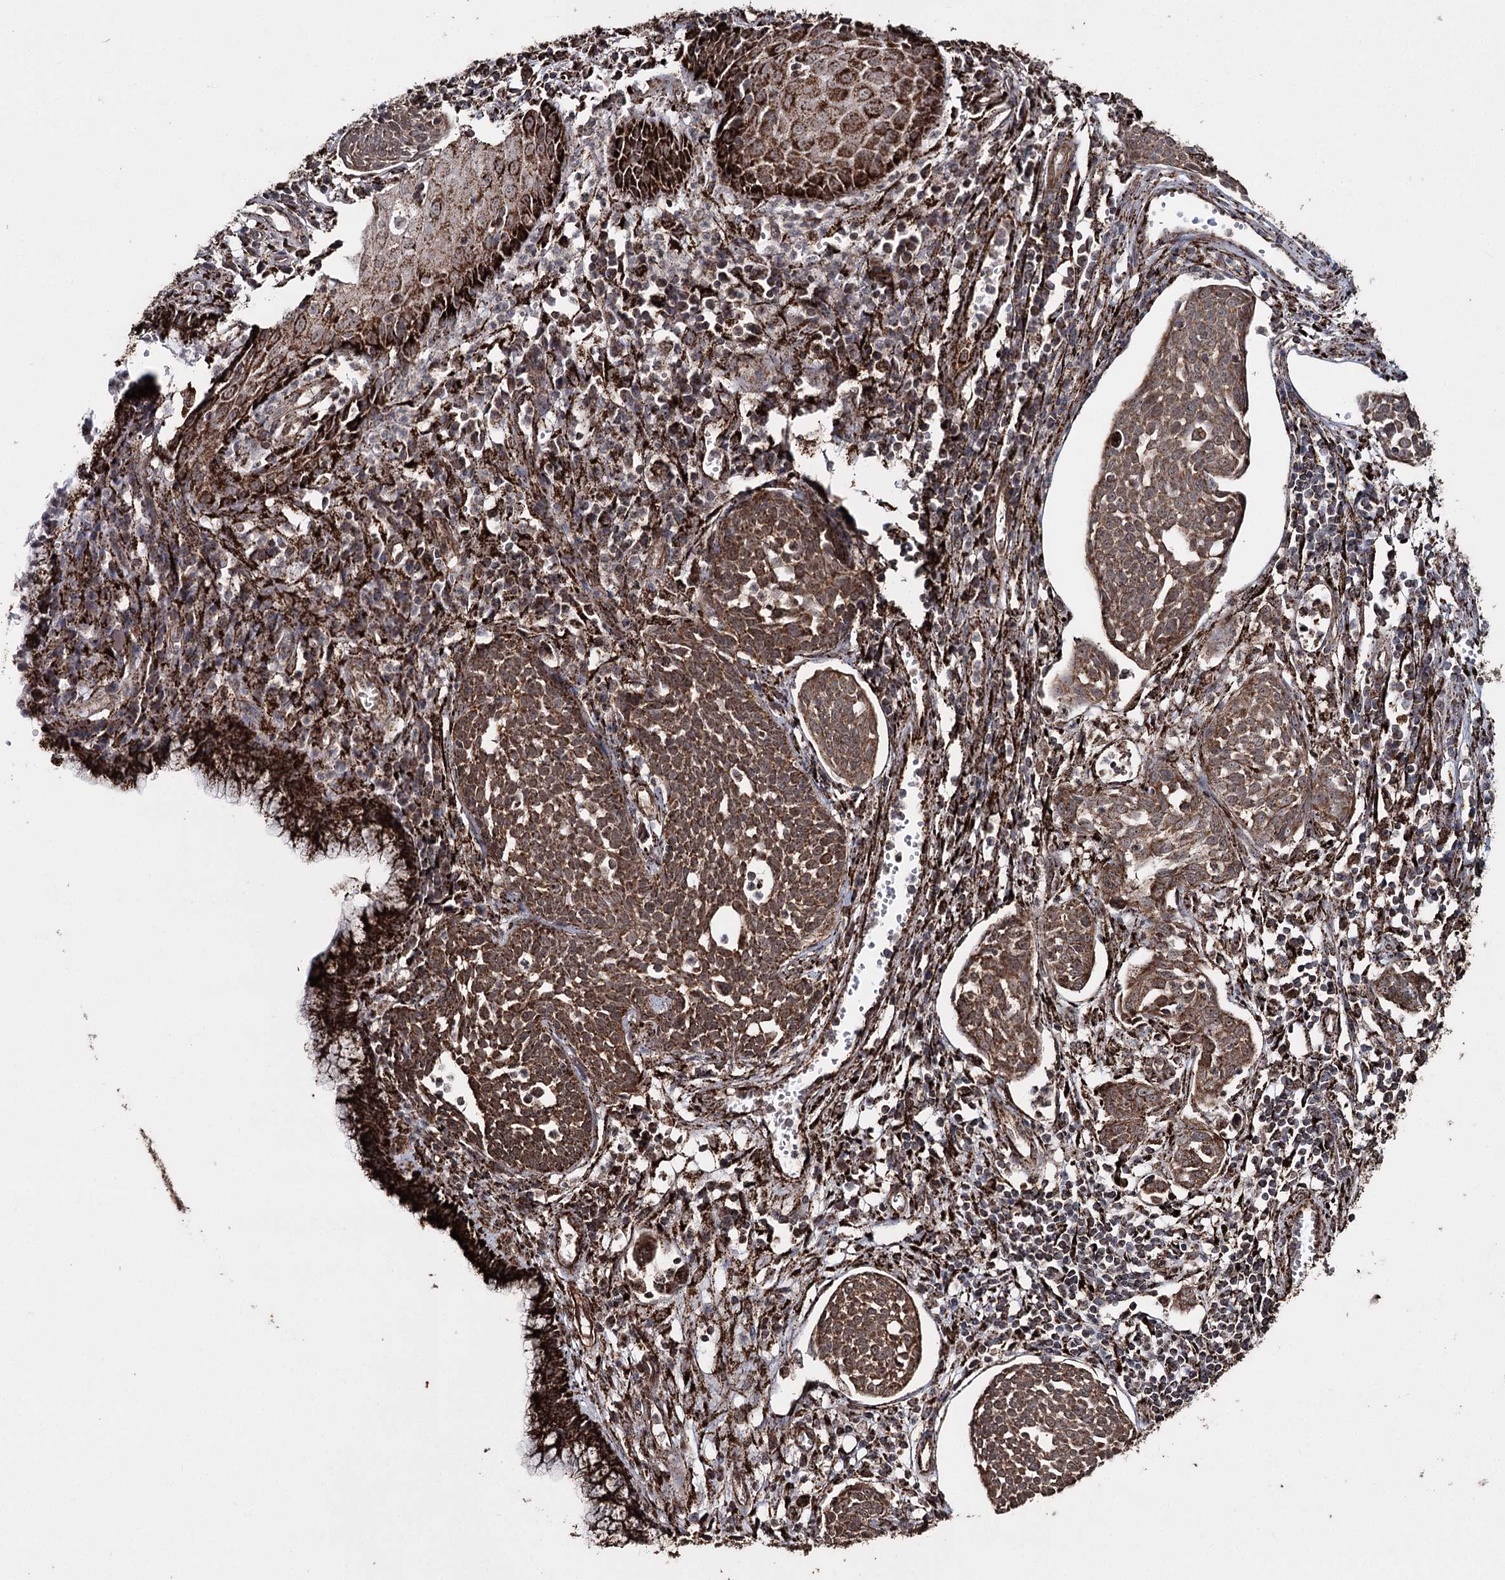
{"staining": {"intensity": "moderate", "quantity": ">75%", "location": "cytoplasmic/membranous"}, "tissue": "cervical cancer", "cell_type": "Tumor cells", "image_type": "cancer", "snomed": [{"axis": "morphology", "description": "Squamous cell carcinoma, NOS"}, {"axis": "topography", "description": "Cervix"}], "caption": "Approximately >75% of tumor cells in human cervical cancer show moderate cytoplasmic/membranous protein expression as visualized by brown immunohistochemical staining.", "gene": "SLF2", "patient": {"sex": "female", "age": 34}}